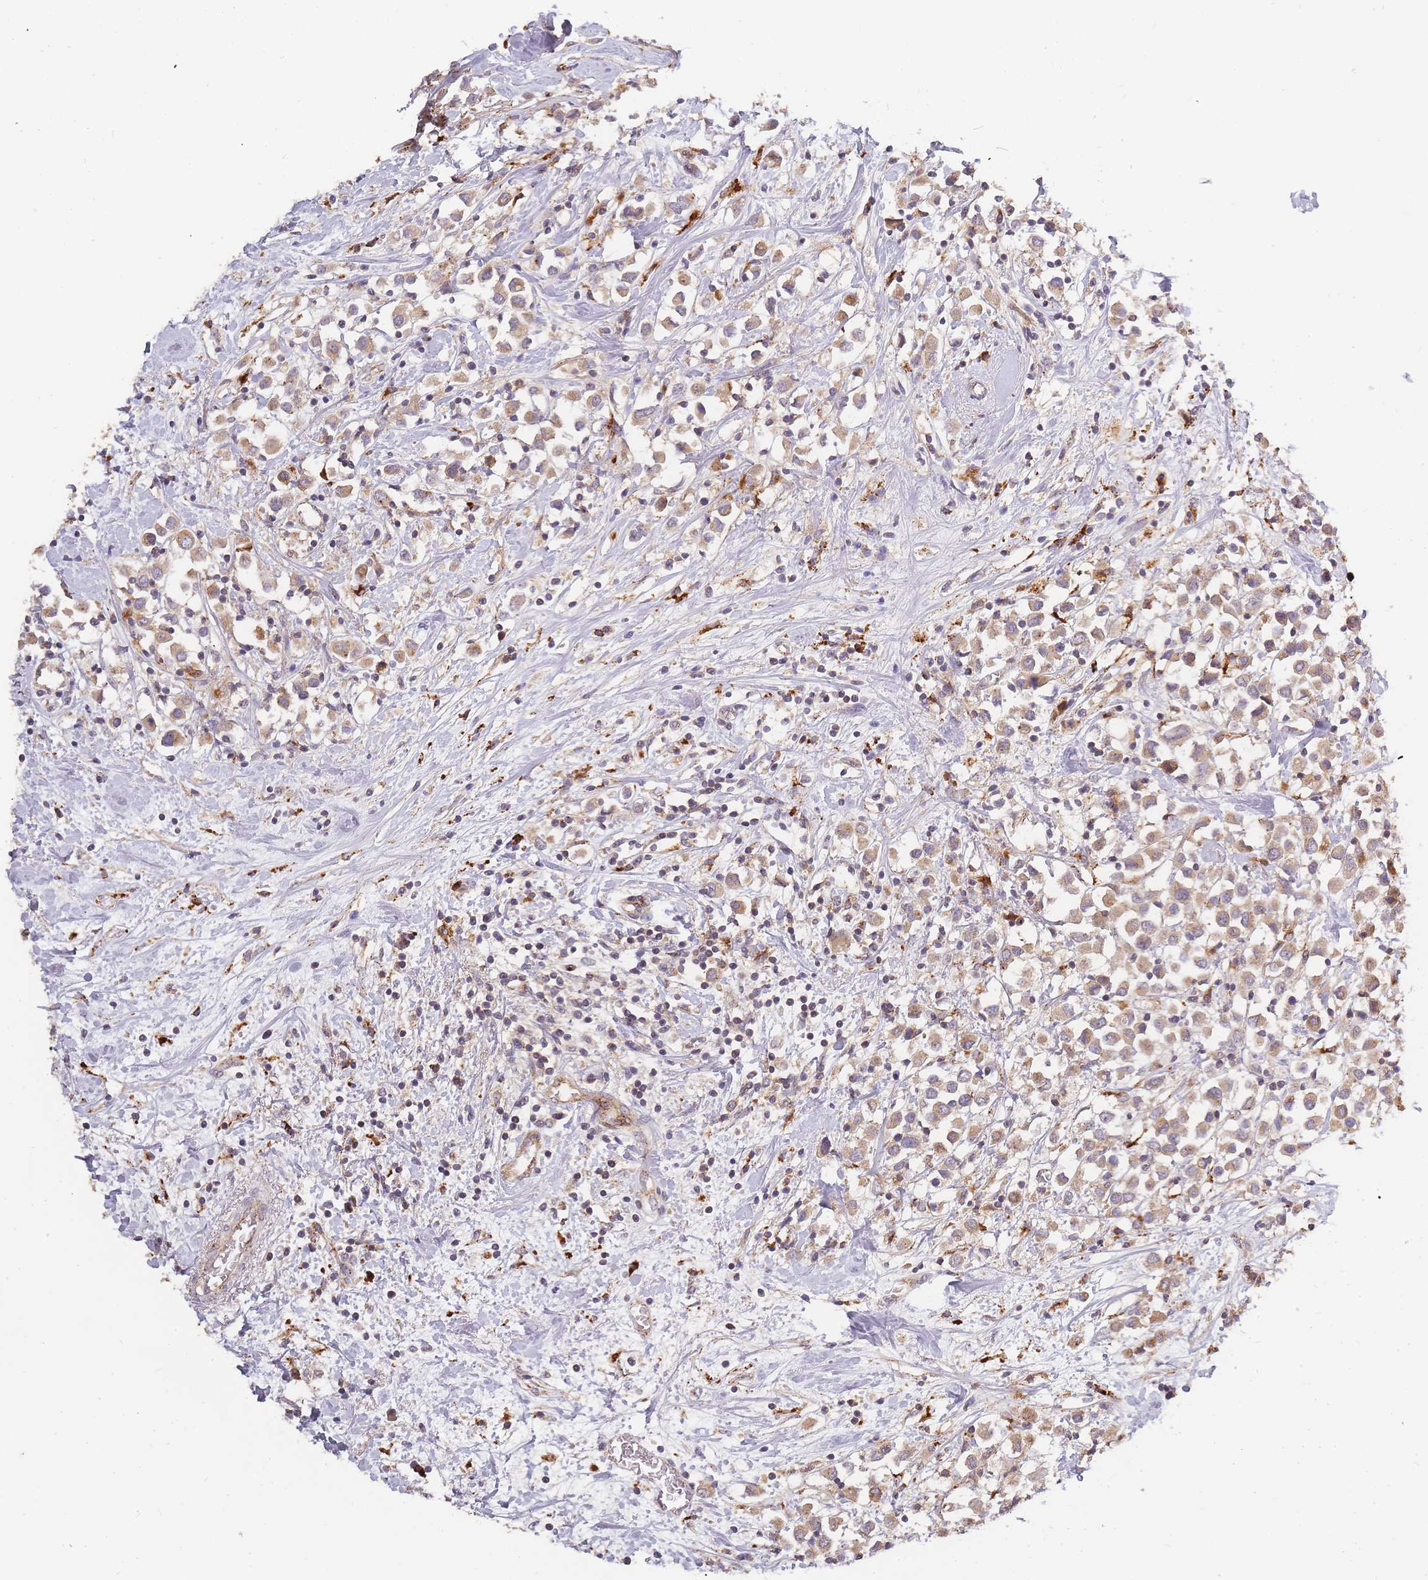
{"staining": {"intensity": "moderate", "quantity": ">75%", "location": "cytoplasmic/membranous"}, "tissue": "breast cancer", "cell_type": "Tumor cells", "image_type": "cancer", "snomed": [{"axis": "morphology", "description": "Duct carcinoma"}, {"axis": "topography", "description": "Breast"}], "caption": "Tumor cells demonstrate medium levels of moderate cytoplasmic/membranous staining in approximately >75% of cells in breast cancer (intraductal carcinoma).", "gene": "ATG5", "patient": {"sex": "female", "age": 61}}